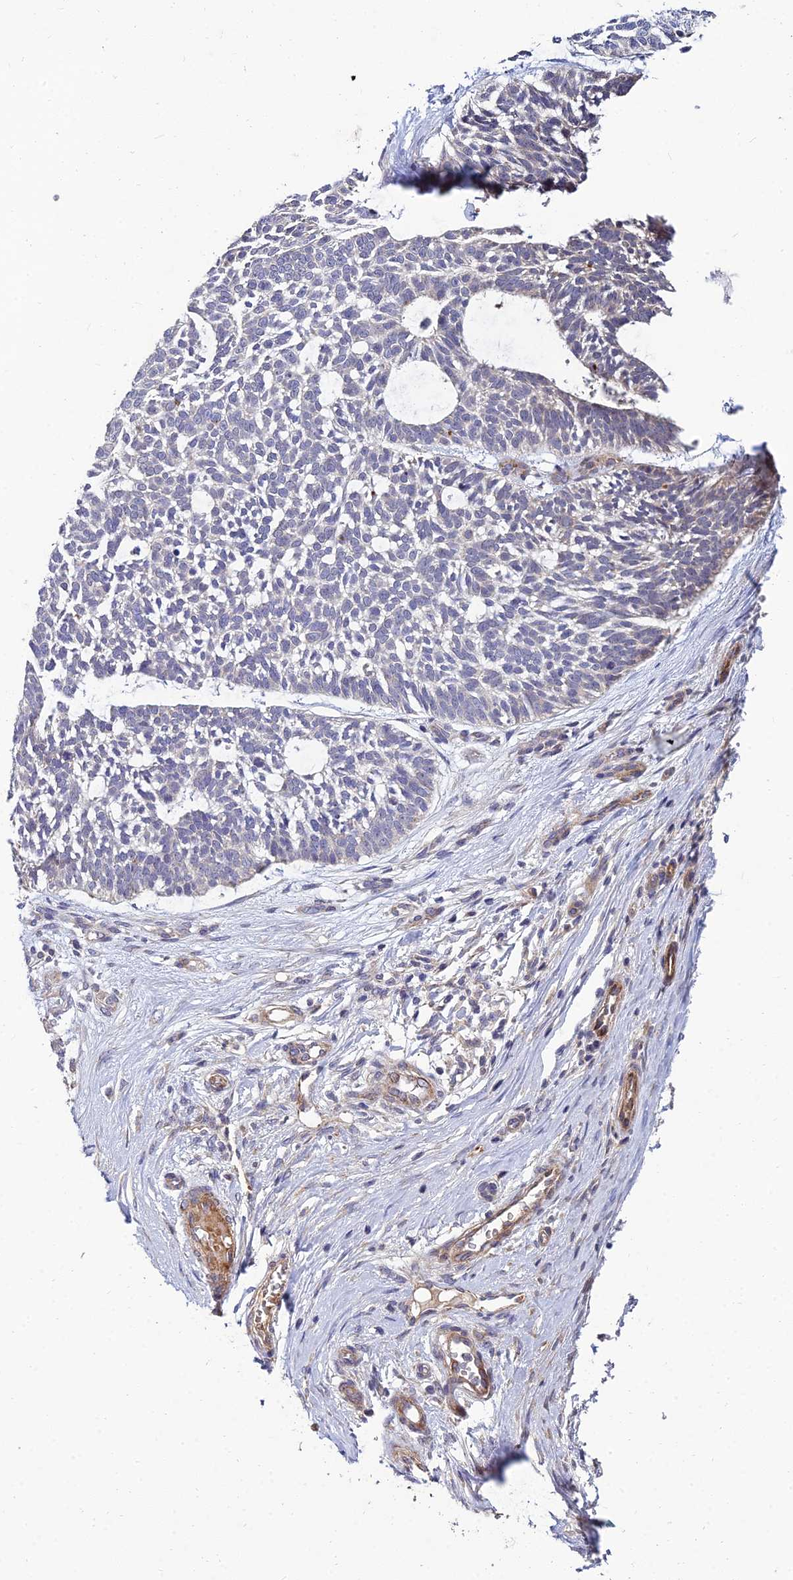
{"staining": {"intensity": "negative", "quantity": "none", "location": "none"}, "tissue": "skin cancer", "cell_type": "Tumor cells", "image_type": "cancer", "snomed": [{"axis": "morphology", "description": "Basal cell carcinoma"}, {"axis": "topography", "description": "Skin"}], "caption": "Skin cancer (basal cell carcinoma) was stained to show a protein in brown. There is no significant expression in tumor cells. The staining is performed using DAB (3,3'-diaminobenzidine) brown chromogen with nuclei counter-stained in using hematoxylin.", "gene": "NPY", "patient": {"sex": "male", "age": 88}}